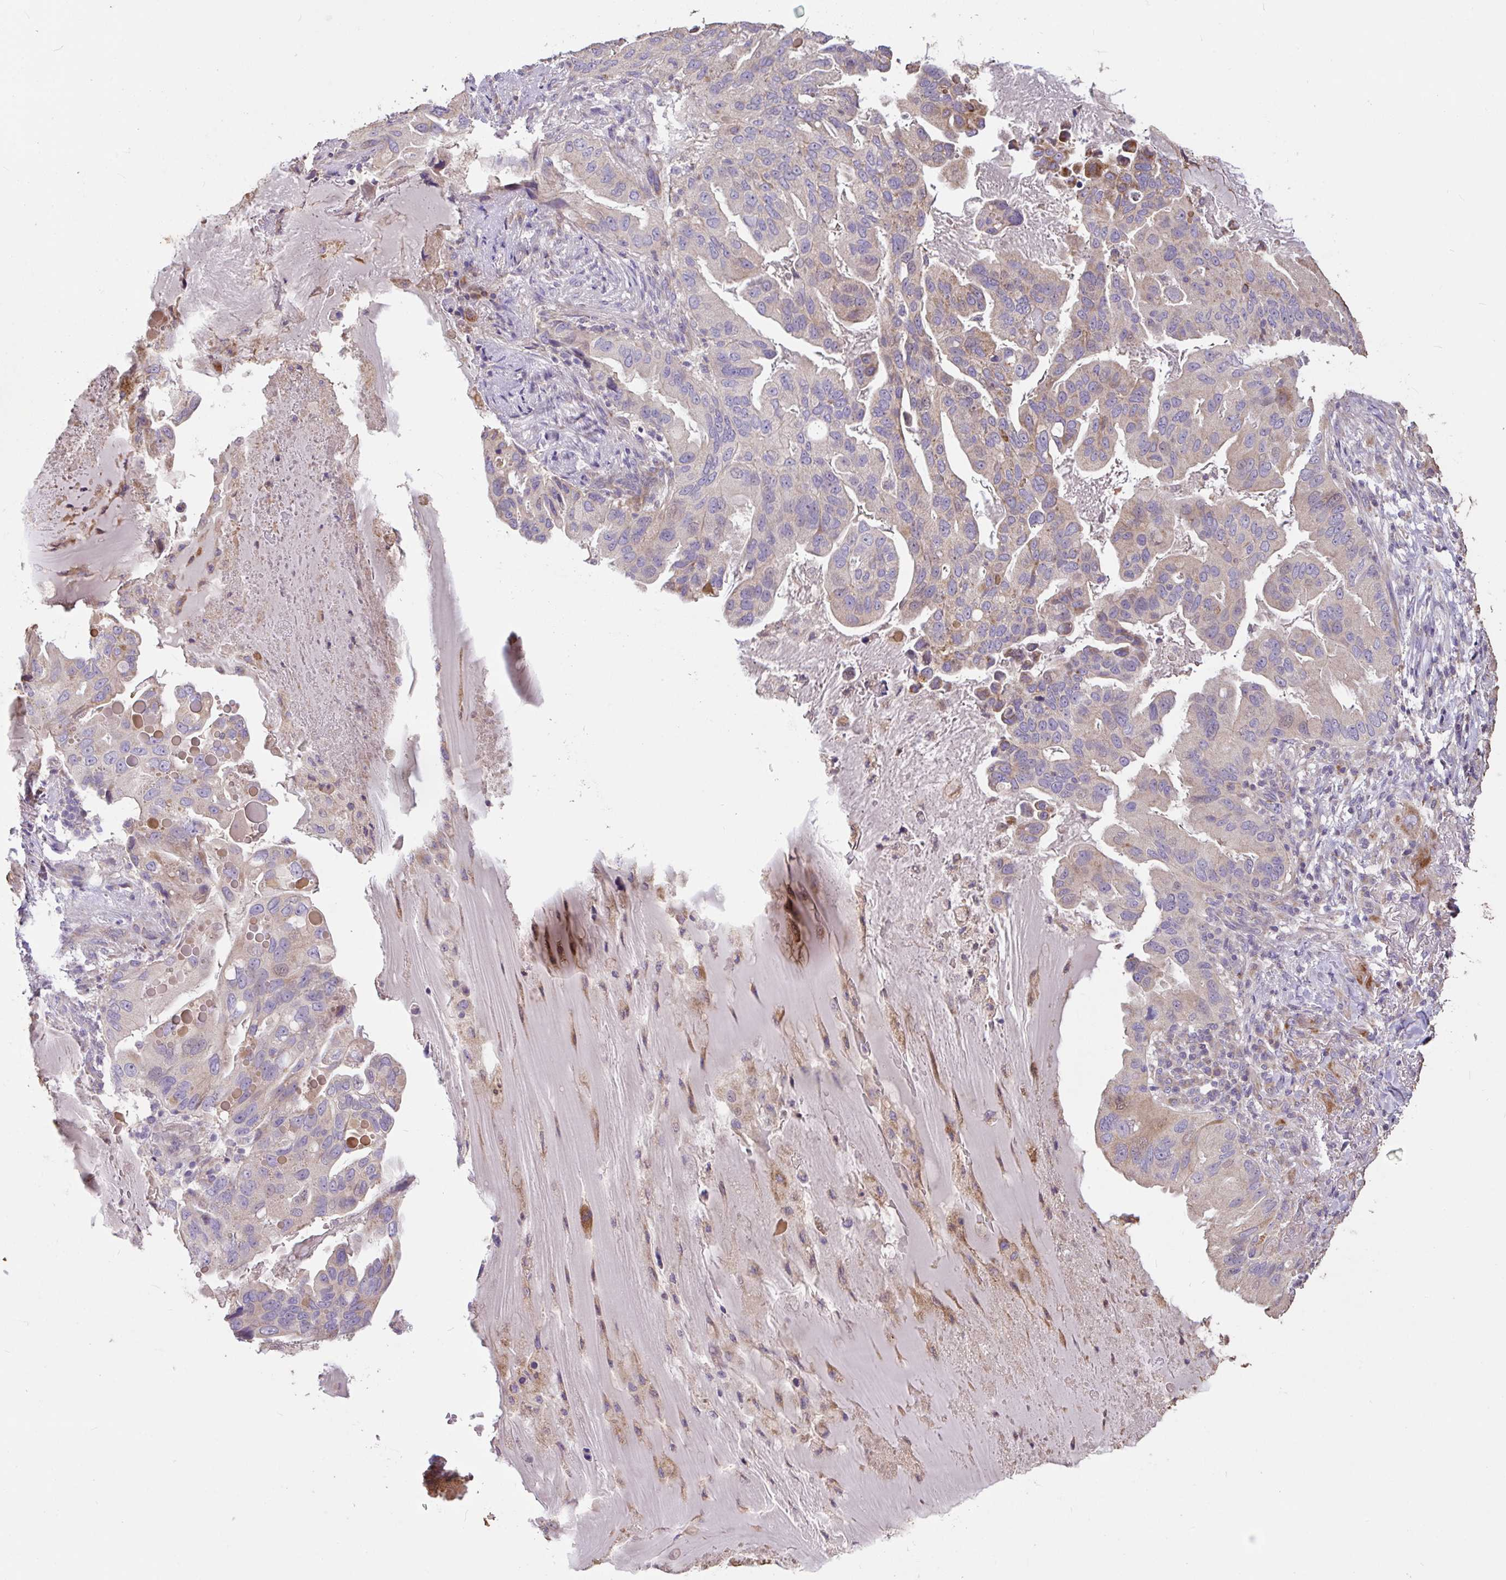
{"staining": {"intensity": "weak", "quantity": "<25%", "location": "cytoplasmic/membranous"}, "tissue": "lung cancer", "cell_type": "Tumor cells", "image_type": "cancer", "snomed": [{"axis": "morphology", "description": "Adenocarcinoma, NOS"}, {"axis": "topography", "description": "Lung"}], "caption": "Tumor cells are negative for protein expression in human adenocarcinoma (lung).", "gene": "FCER1A", "patient": {"sex": "female", "age": 69}}